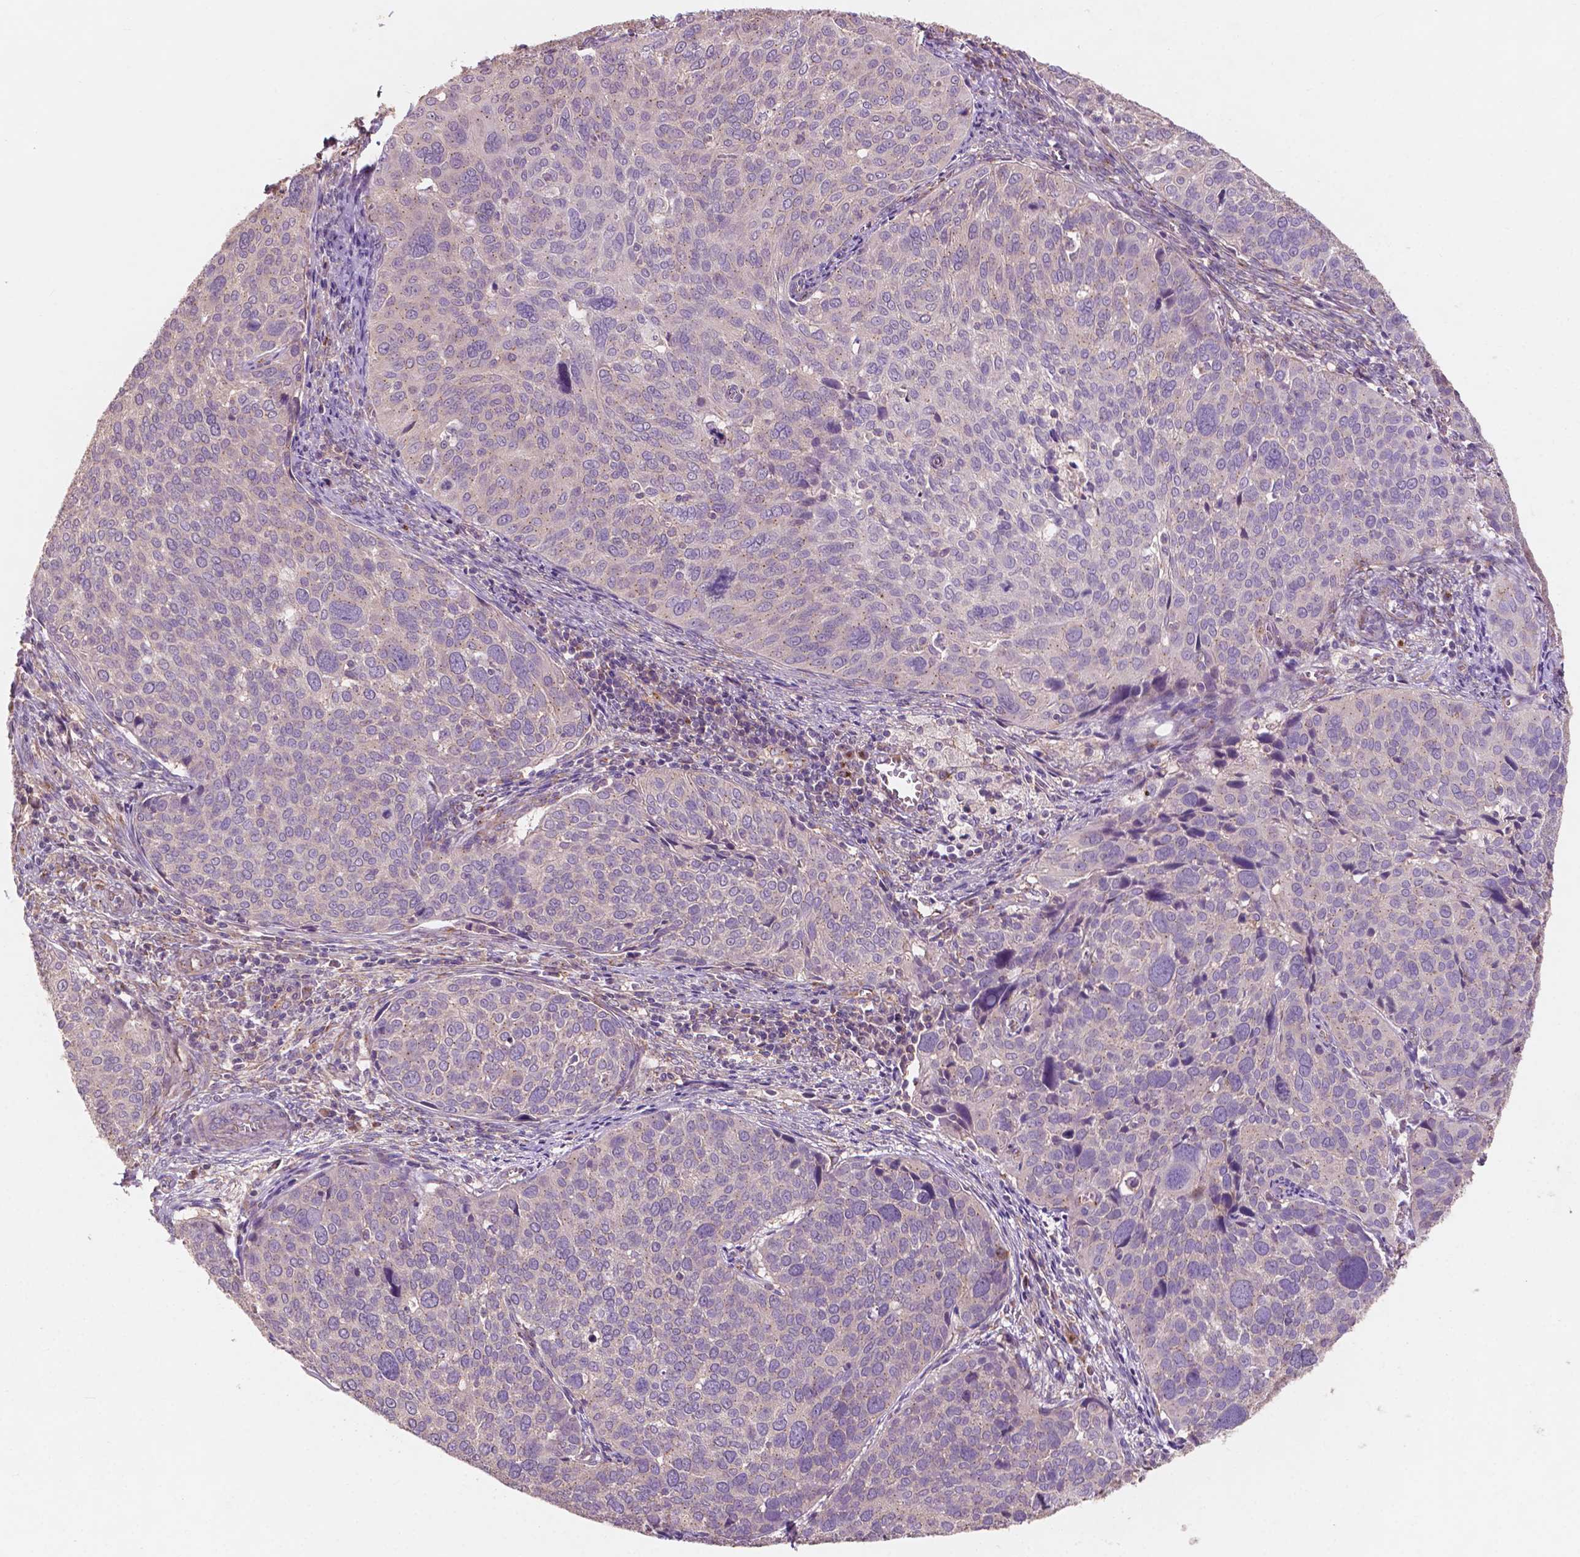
{"staining": {"intensity": "negative", "quantity": "none", "location": "none"}, "tissue": "cervical cancer", "cell_type": "Tumor cells", "image_type": "cancer", "snomed": [{"axis": "morphology", "description": "Squamous cell carcinoma, NOS"}, {"axis": "topography", "description": "Cervix"}], "caption": "High magnification brightfield microscopy of cervical squamous cell carcinoma stained with DAB (3,3'-diaminobenzidine) (brown) and counterstained with hematoxylin (blue): tumor cells show no significant positivity. The staining is performed using DAB (3,3'-diaminobenzidine) brown chromogen with nuclei counter-stained in using hematoxylin.", "gene": "CHPT1", "patient": {"sex": "female", "age": 39}}